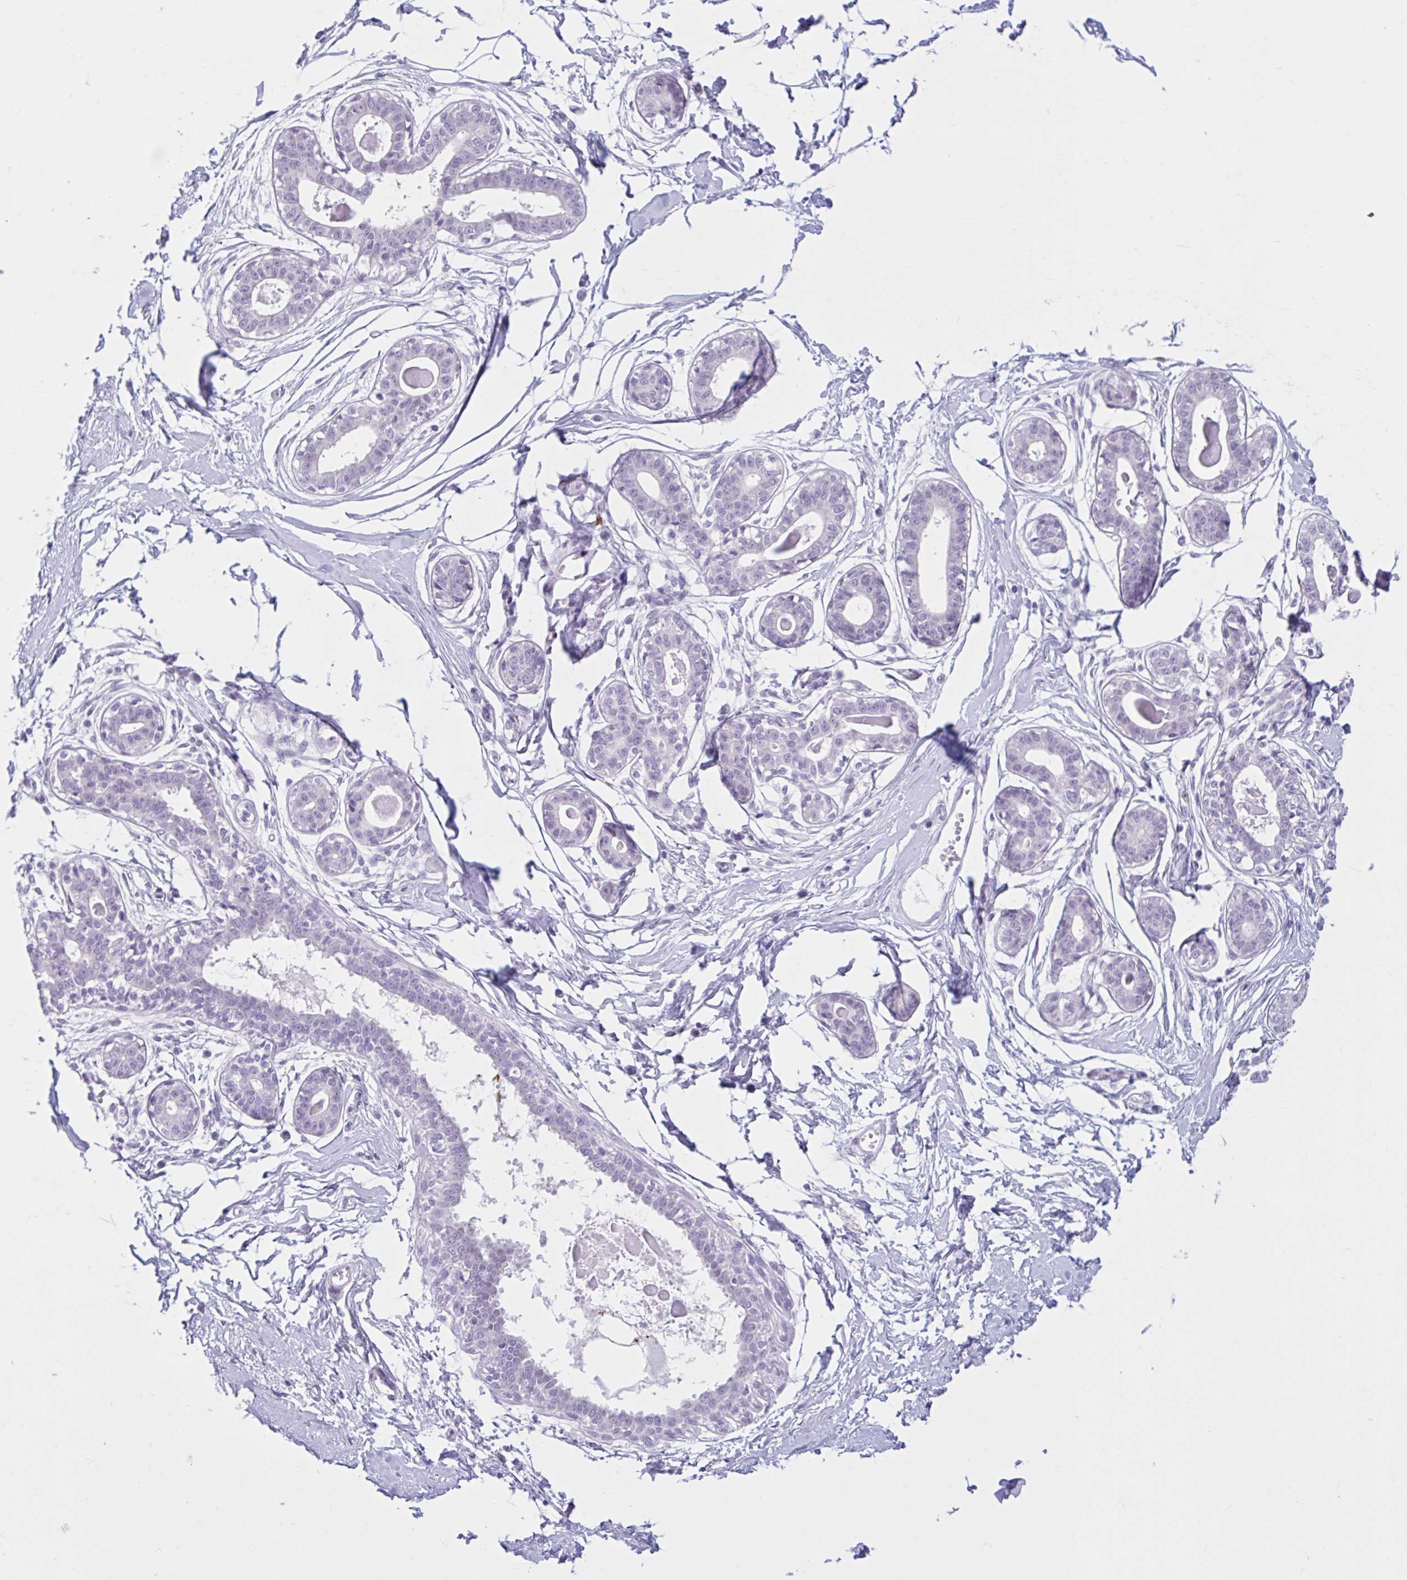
{"staining": {"intensity": "negative", "quantity": "none", "location": "none"}, "tissue": "breast", "cell_type": "Adipocytes", "image_type": "normal", "snomed": [{"axis": "morphology", "description": "Normal tissue, NOS"}, {"axis": "topography", "description": "Breast"}], "caption": "DAB (3,3'-diaminobenzidine) immunohistochemical staining of normal breast displays no significant positivity in adipocytes. Nuclei are stained in blue.", "gene": "CEP120", "patient": {"sex": "female", "age": 45}}